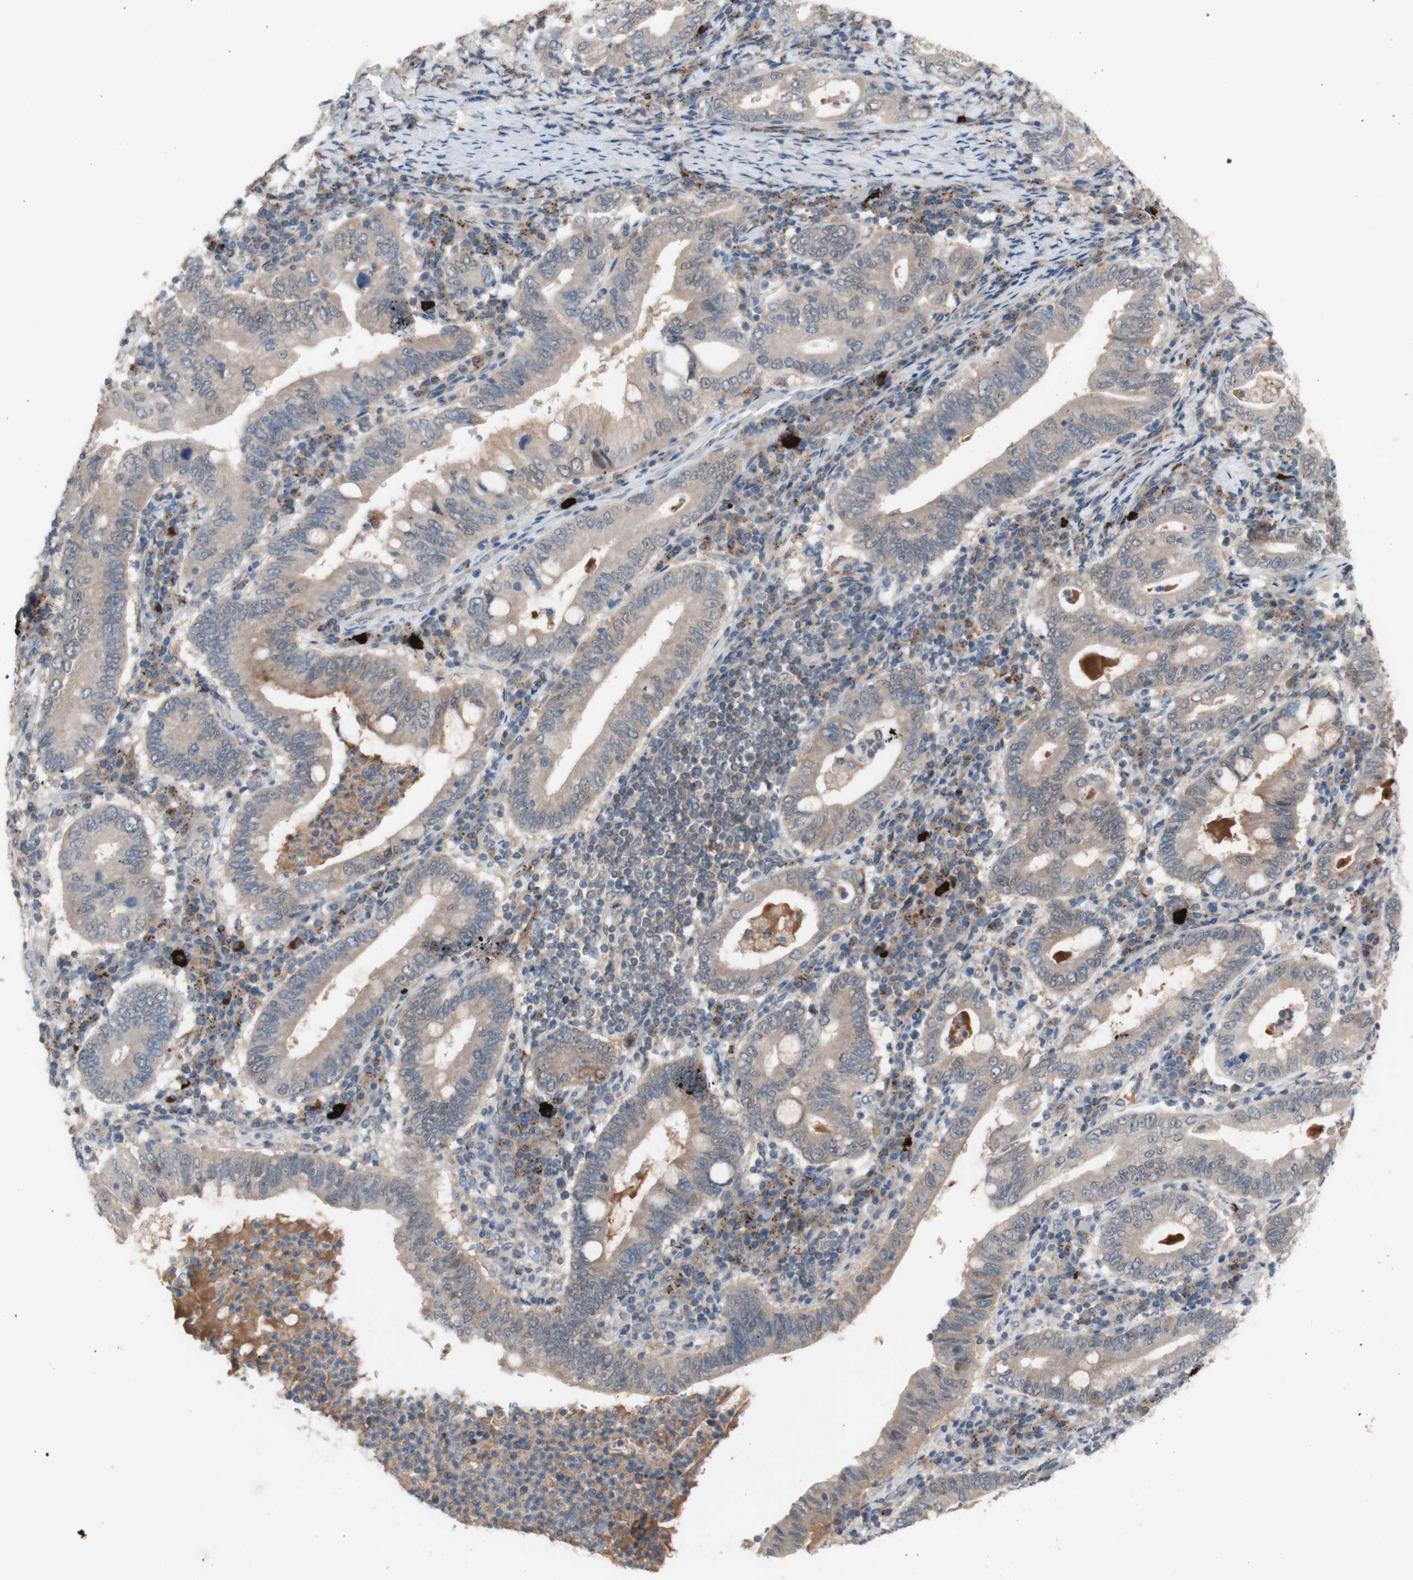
{"staining": {"intensity": "weak", "quantity": ">75%", "location": "cytoplasmic/membranous"}, "tissue": "stomach cancer", "cell_type": "Tumor cells", "image_type": "cancer", "snomed": [{"axis": "morphology", "description": "Normal tissue, NOS"}, {"axis": "morphology", "description": "Adenocarcinoma, NOS"}, {"axis": "topography", "description": "Esophagus"}, {"axis": "topography", "description": "Stomach, upper"}, {"axis": "topography", "description": "Peripheral nerve tissue"}], "caption": "A photomicrograph of adenocarcinoma (stomach) stained for a protein exhibits weak cytoplasmic/membranous brown staining in tumor cells. Ihc stains the protein of interest in brown and the nuclei are stained blue.", "gene": "PEX2", "patient": {"sex": "male", "age": 62}}